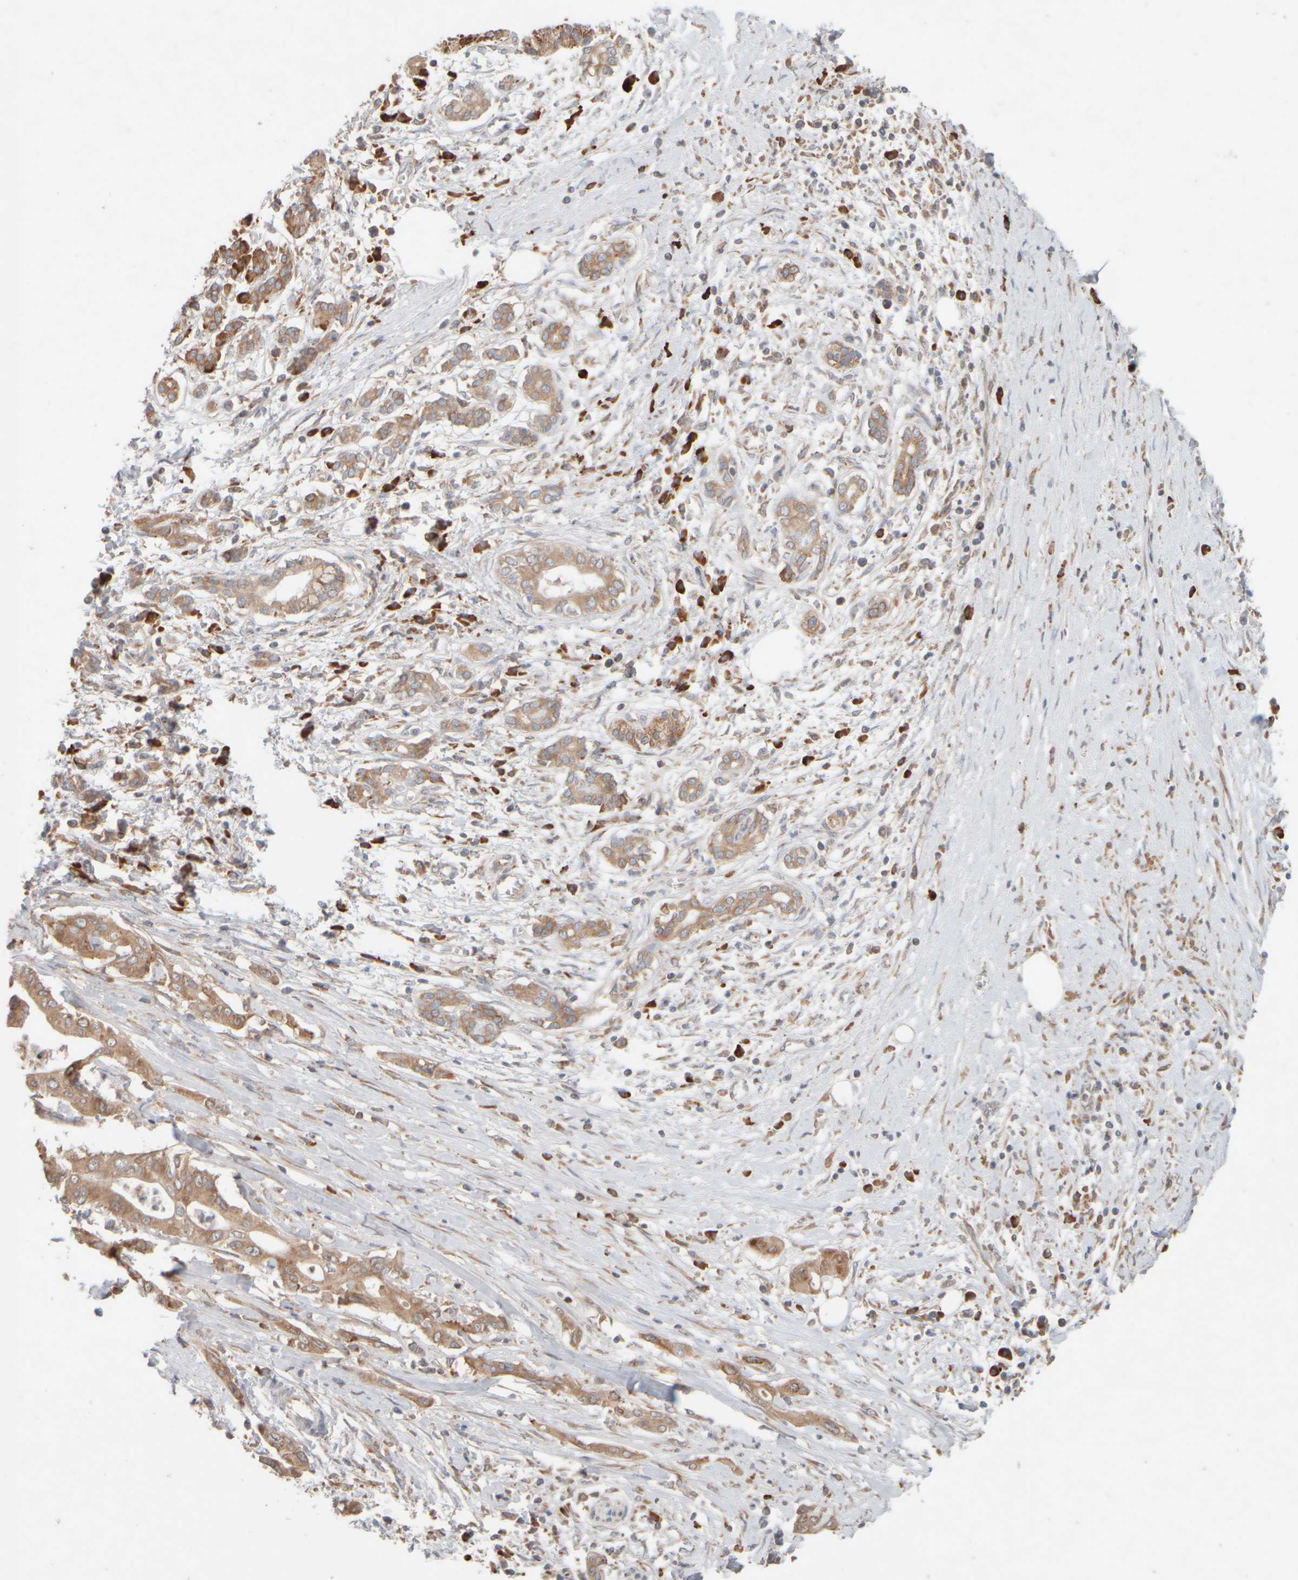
{"staining": {"intensity": "moderate", "quantity": ">75%", "location": "cytoplasmic/membranous"}, "tissue": "pancreatic cancer", "cell_type": "Tumor cells", "image_type": "cancer", "snomed": [{"axis": "morphology", "description": "Adenocarcinoma, NOS"}, {"axis": "topography", "description": "Pancreas"}], "caption": "Pancreatic adenocarcinoma stained with IHC shows moderate cytoplasmic/membranous expression in about >75% of tumor cells.", "gene": "EIF2B3", "patient": {"sex": "male", "age": 58}}